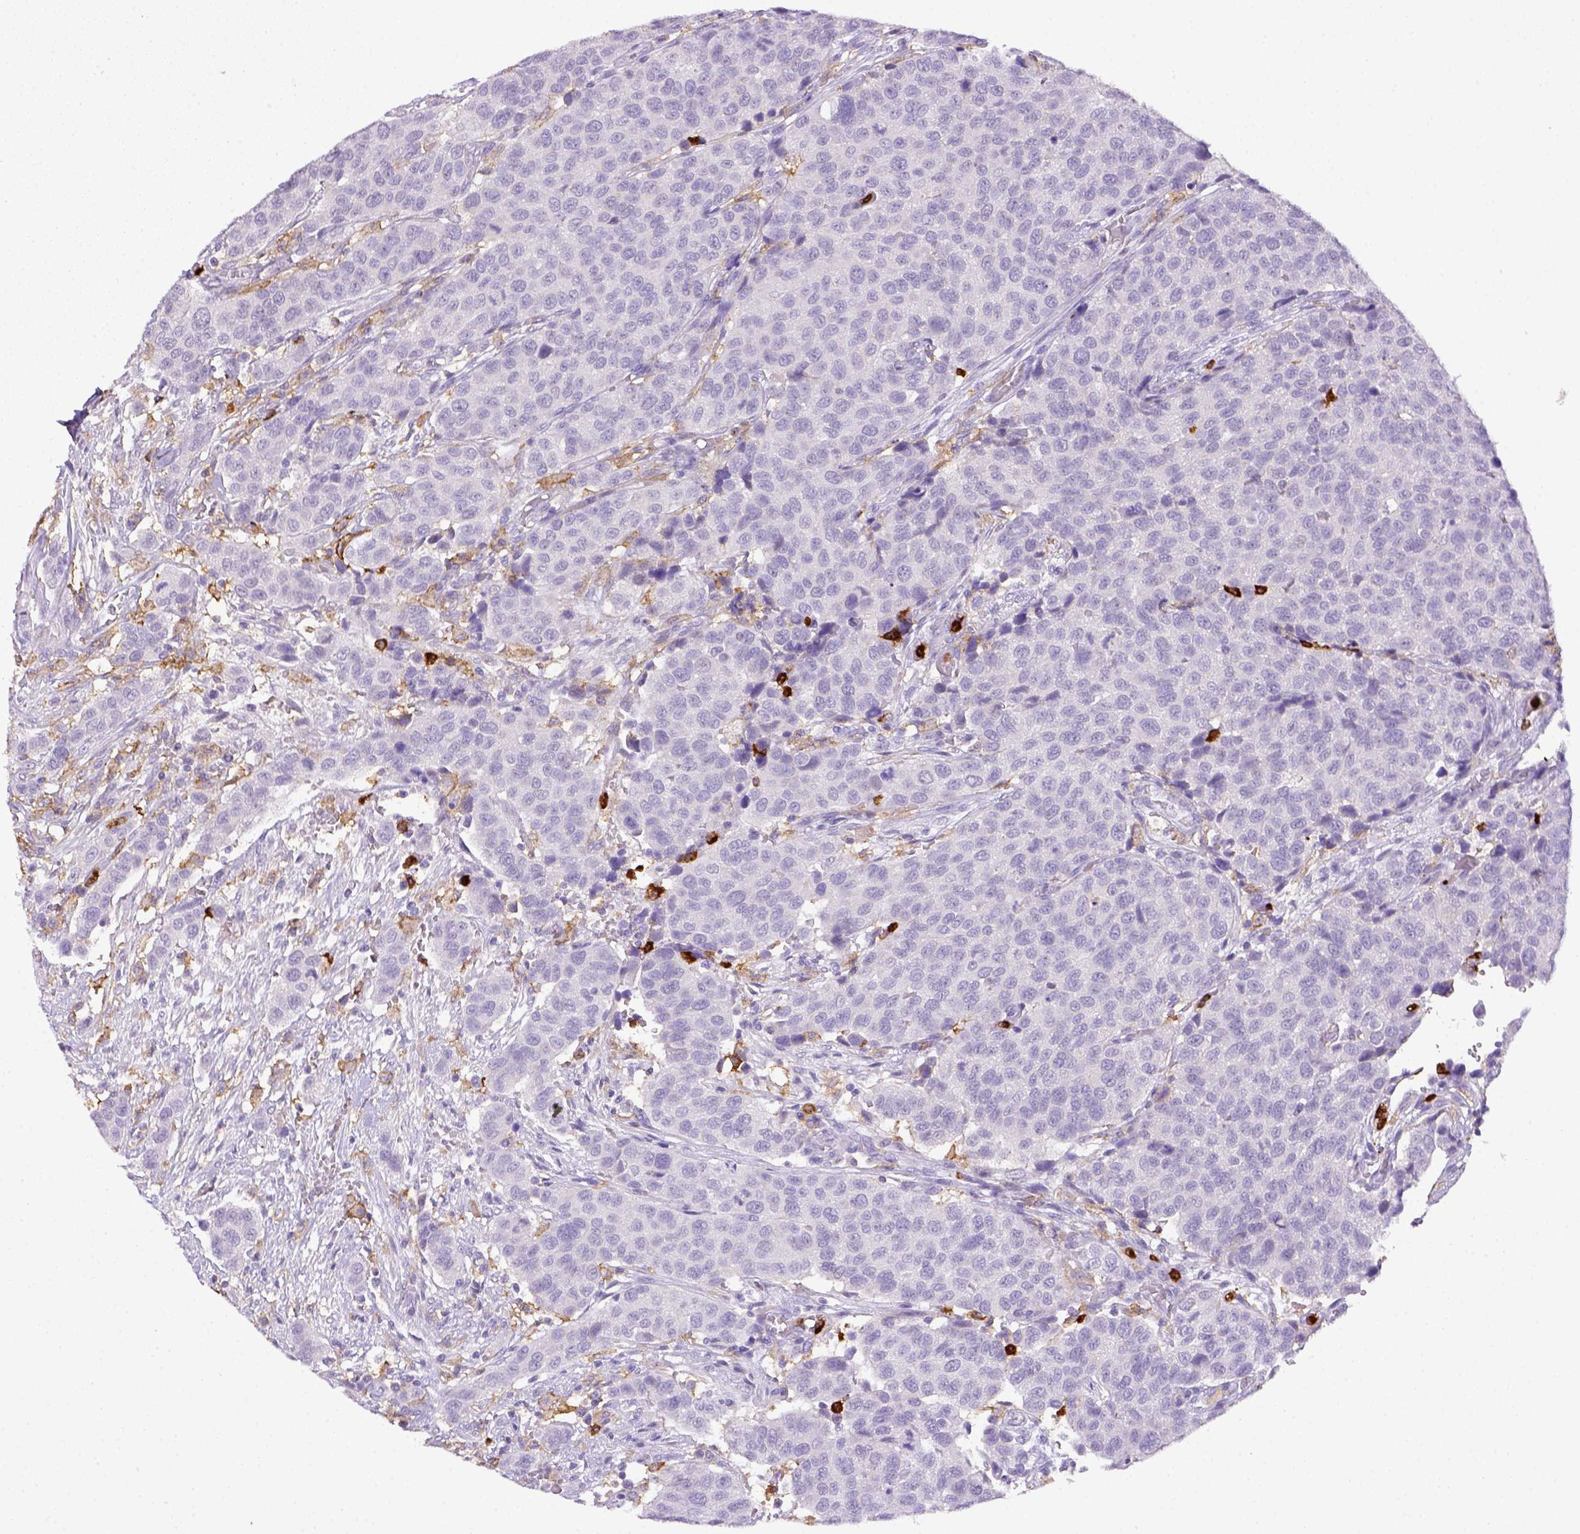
{"staining": {"intensity": "negative", "quantity": "none", "location": "none"}, "tissue": "urothelial cancer", "cell_type": "Tumor cells", "image_type": "cancer", "snomed": [{"axis": "morphology", "description": "Urothelial carcinoma, High grade"}, {"axis": "topography", "description": "Urinary bladder"}], "caption": "Tumor cells are negative for protein expression in human urothelial cancer.", "gene": "ITGAM", "patient": {"sex": "female", "age": 58}}